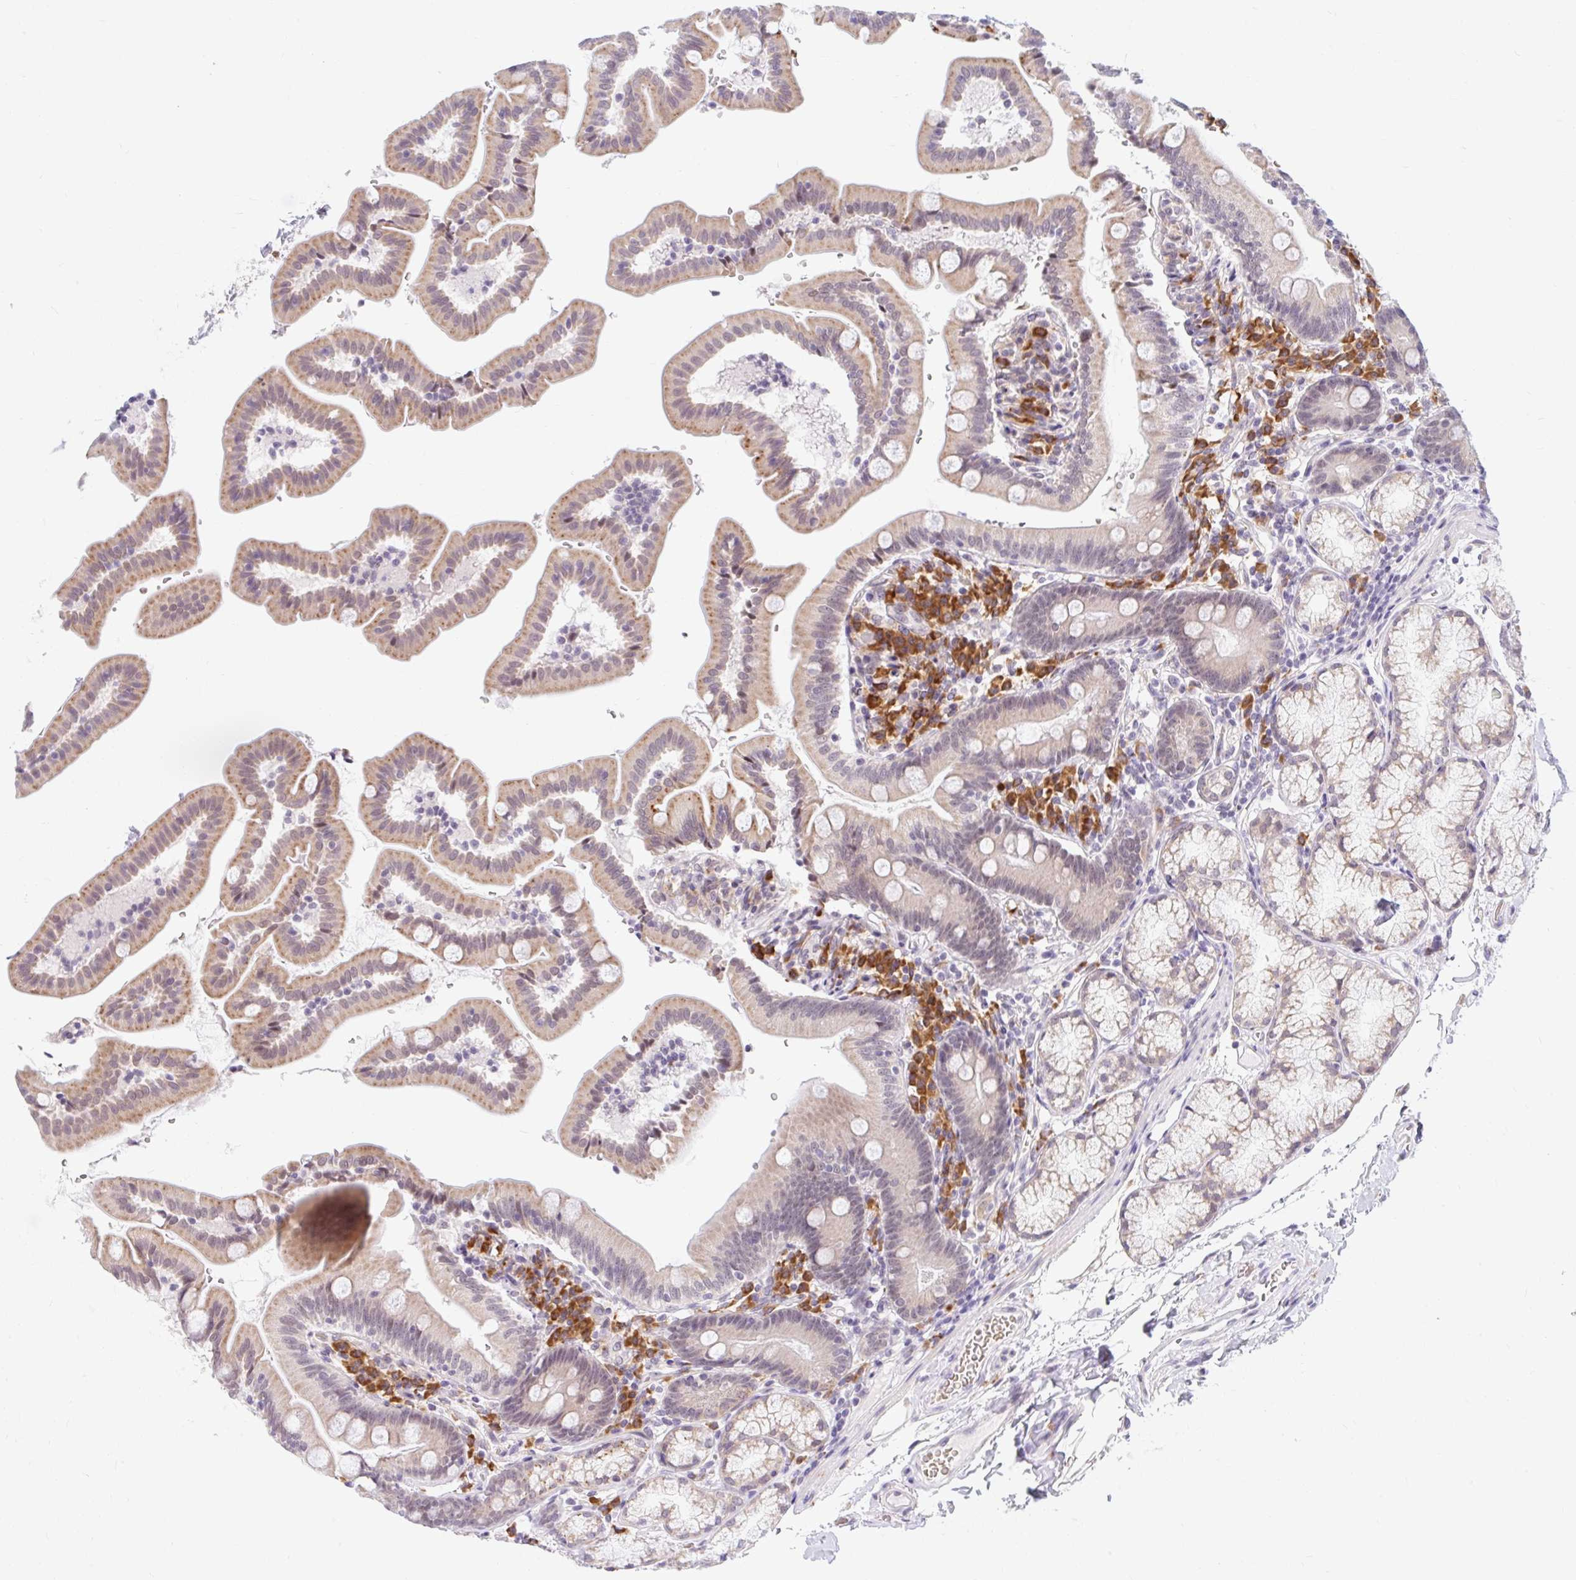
{"staining": {"intensity": "moderate", "quantity": "25%-75%", "location": "cytoplasmic/membranous"}, "tissue": "duodenum", "cell_type": "Glandular cells", "image_type": "normal", "snomed": [{"axis": "morphology", "description": "Normal tissue, NOS"}, {"axis": "topography", "description": "Duodenum"}], "caption": "The photomicrograph reveals staining of unremarkable duodenum, revealing moderate cytoplasmic/membranous protein staining (brown color) within glandular cells. (Brightfield microscopy of DAB IHC at high magnification).", "gene": "SRSF10", "patient": {"sex": "female", "age": 67}}